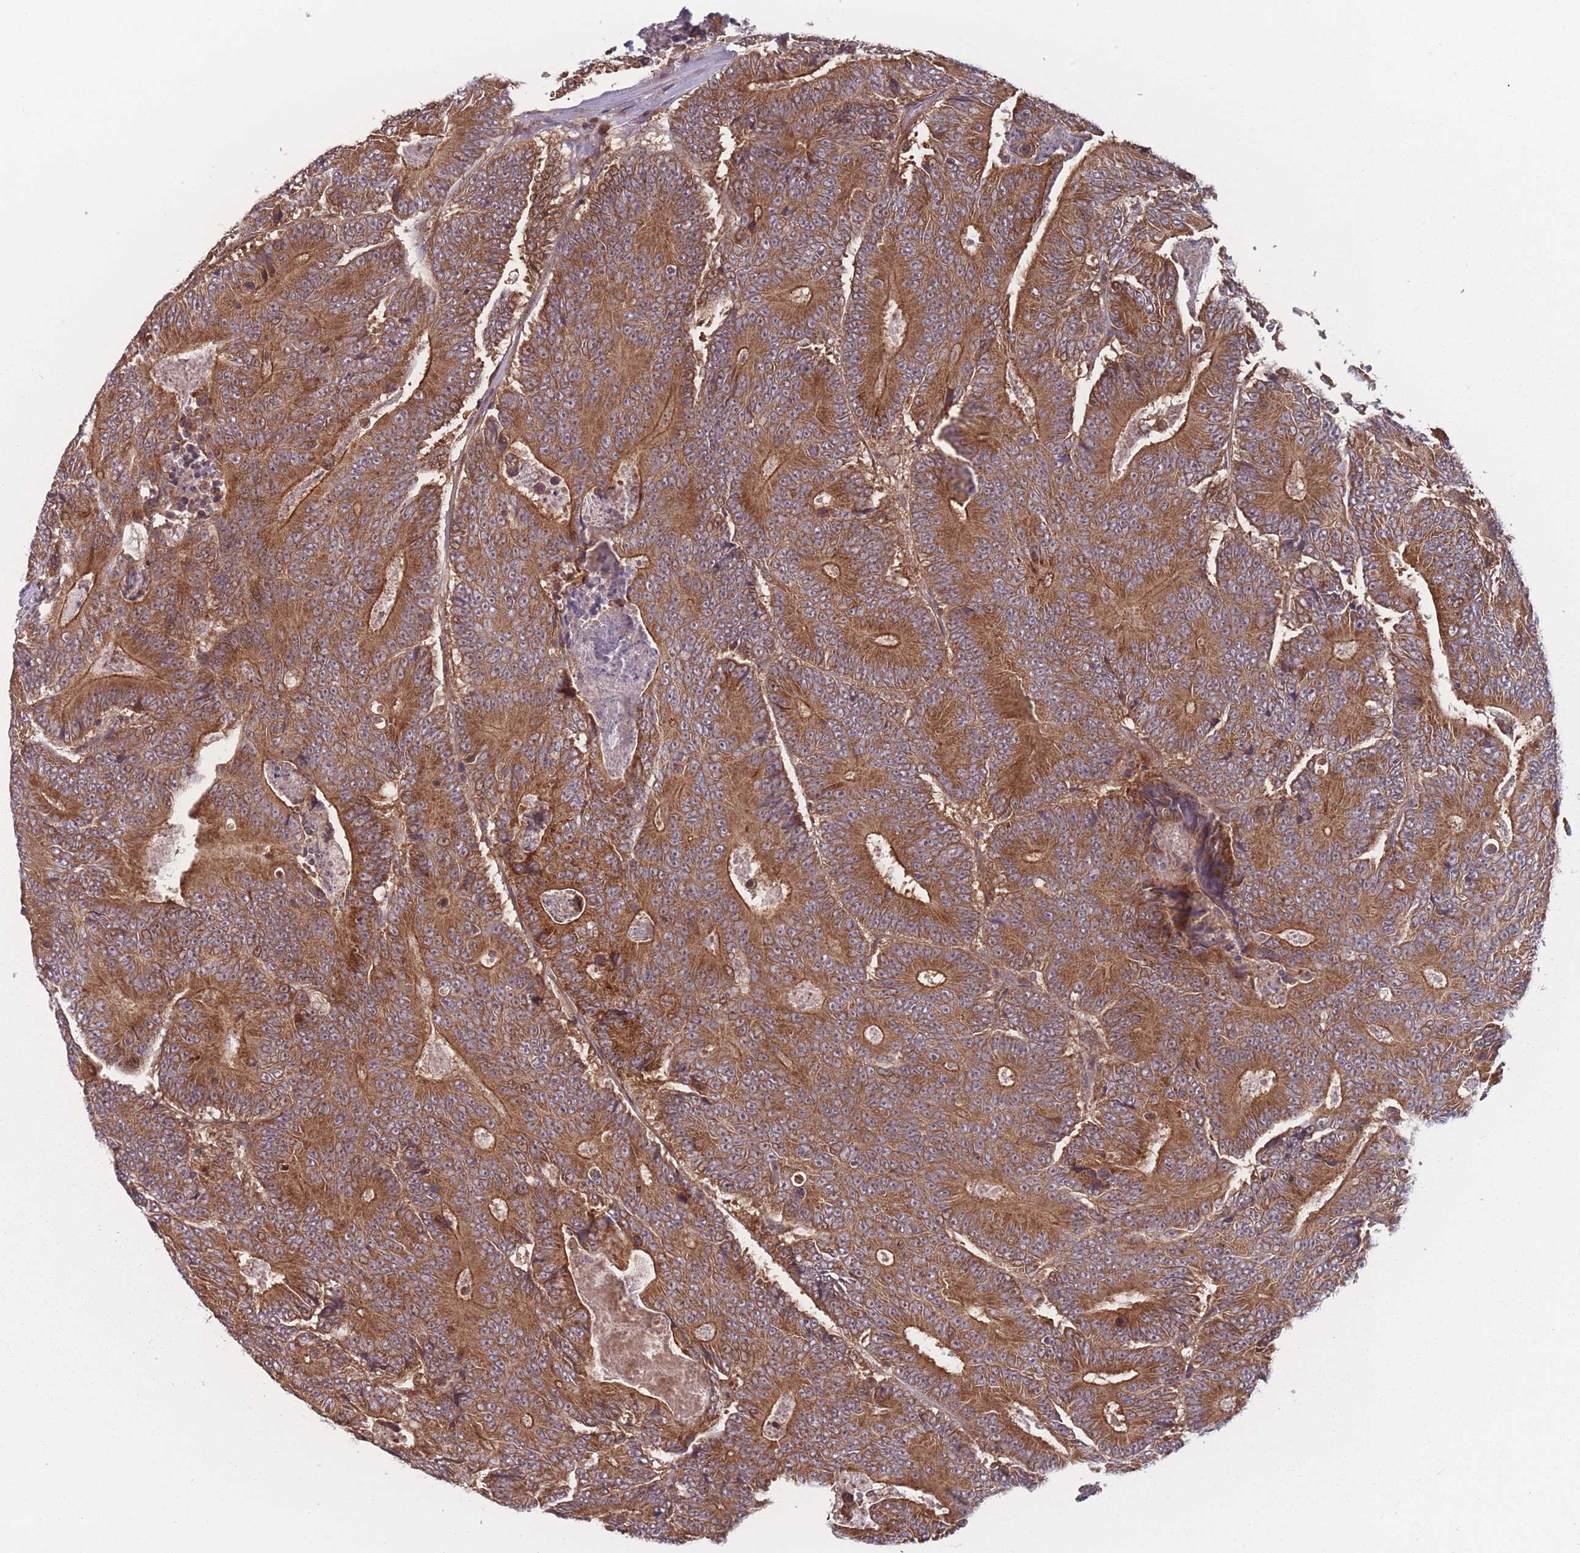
{"staining": {"intensity": "strong", "quantity": ">75%", "location": "cytoplasmic/membranous"}, "tissue": "colorectal cancer", "cell_type": "Tumor cells", "image_type": "cancer", "snomed": [{"axis": "morphology", "description": "Adenocarcinoma, NOS"}, {"axis": "topography", "description": "Colon"}], "caption": "Immunohistochemical staining of colorectal adenocarcinoma demonstrates strong cytoplasmic/membranous protein staining in approximately >75% of tumor cells. The protein of interest is shown in brown color, while the nuclei are stained blue.", "gene": "RPS18", "patient": {"sex": "male", "age": 83}}